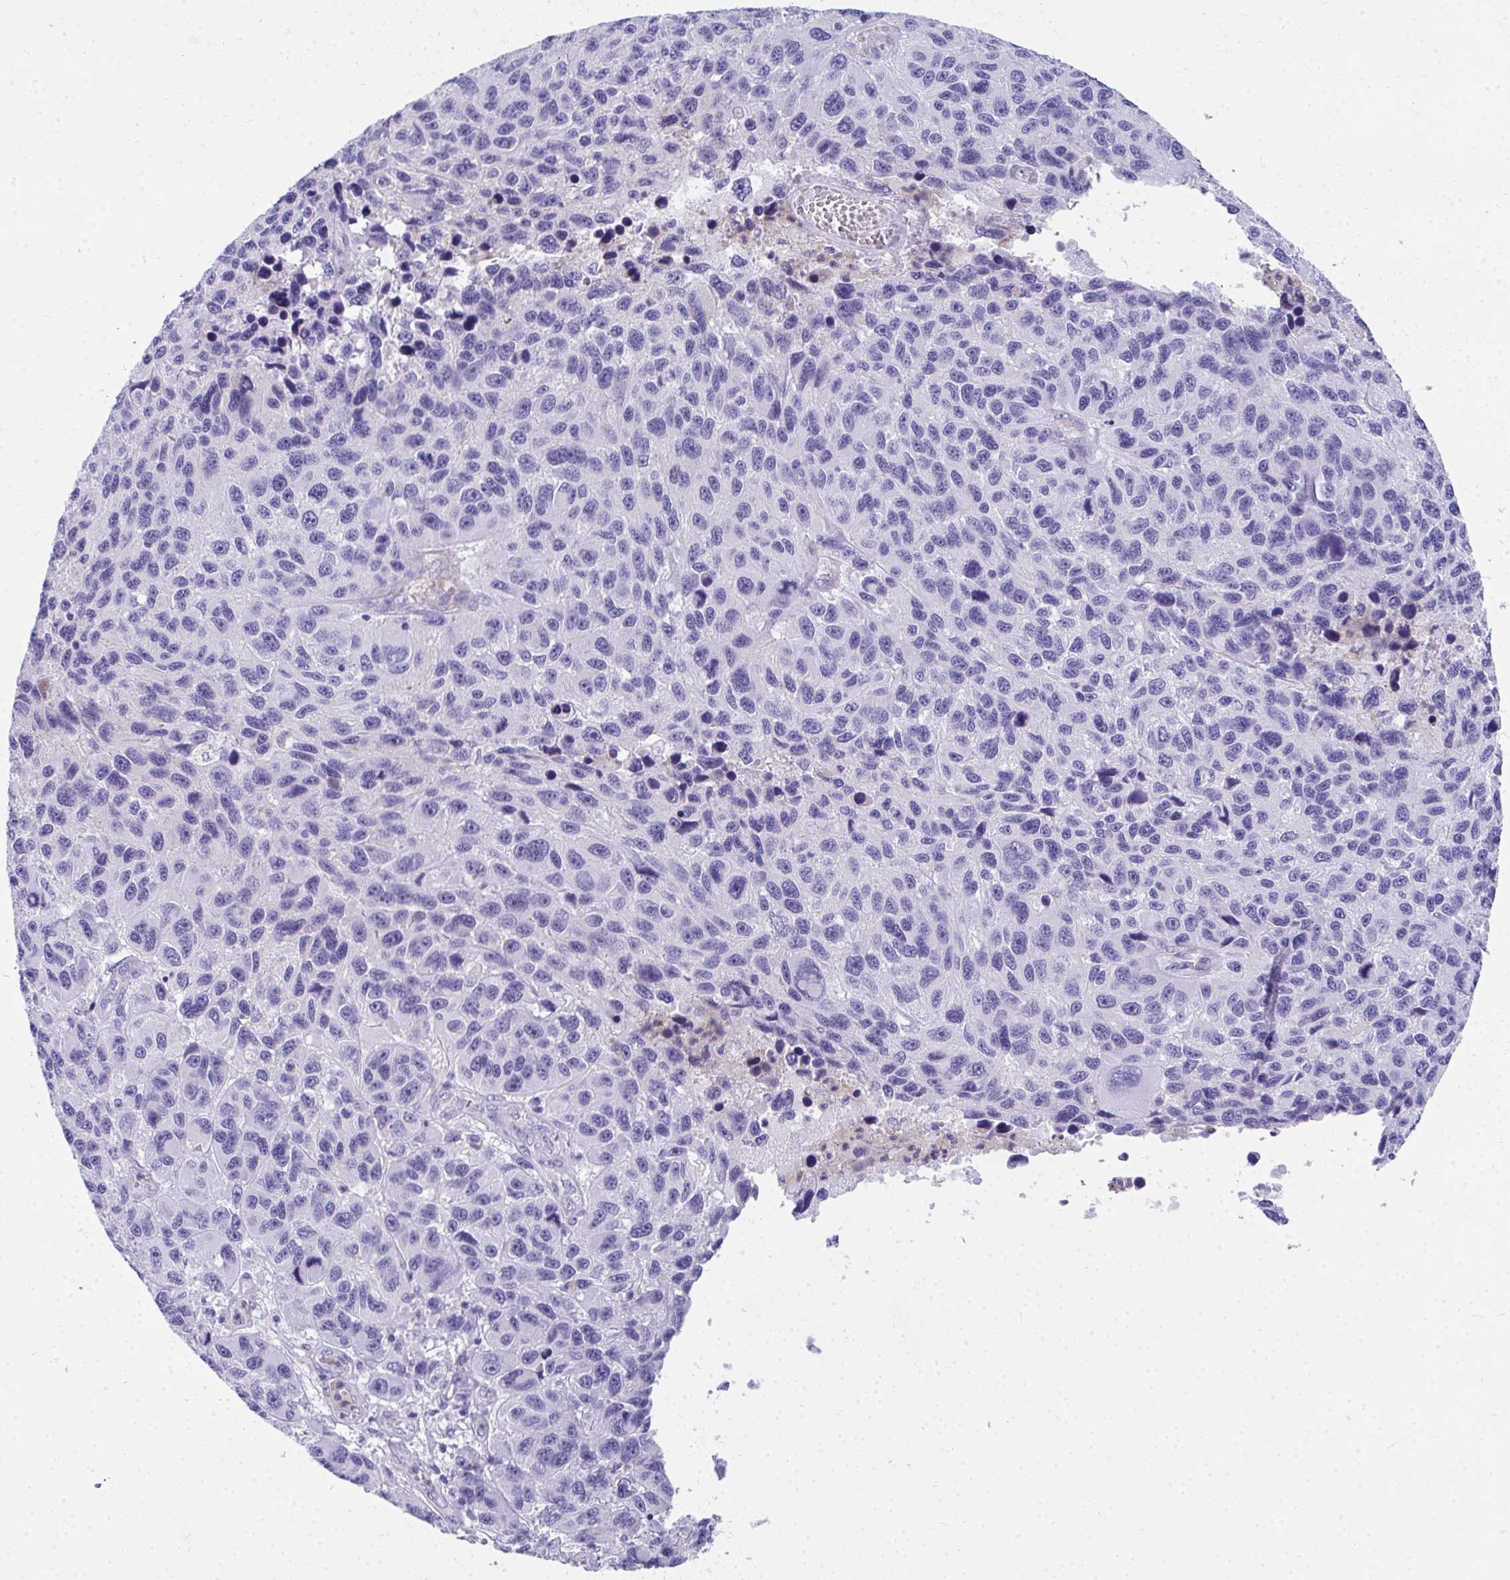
{"staining": {"intensity": "negative", "quantity": "none", "location": "none"}, "tissue": "melanoma", "cell_type": "Tumor cells", "image_type": "cancer", "snomed": [{"axis": "morphology", "description": "Malignant melanoma, NOS"}, {"axis": "topography", "description": "Skin"}], "caption": "Immunohistochemical staining of malignant melanoma shows no significant expression in tumor cells.", "gene": "COA5", "patient": {"sex": "male", "age": 53}}